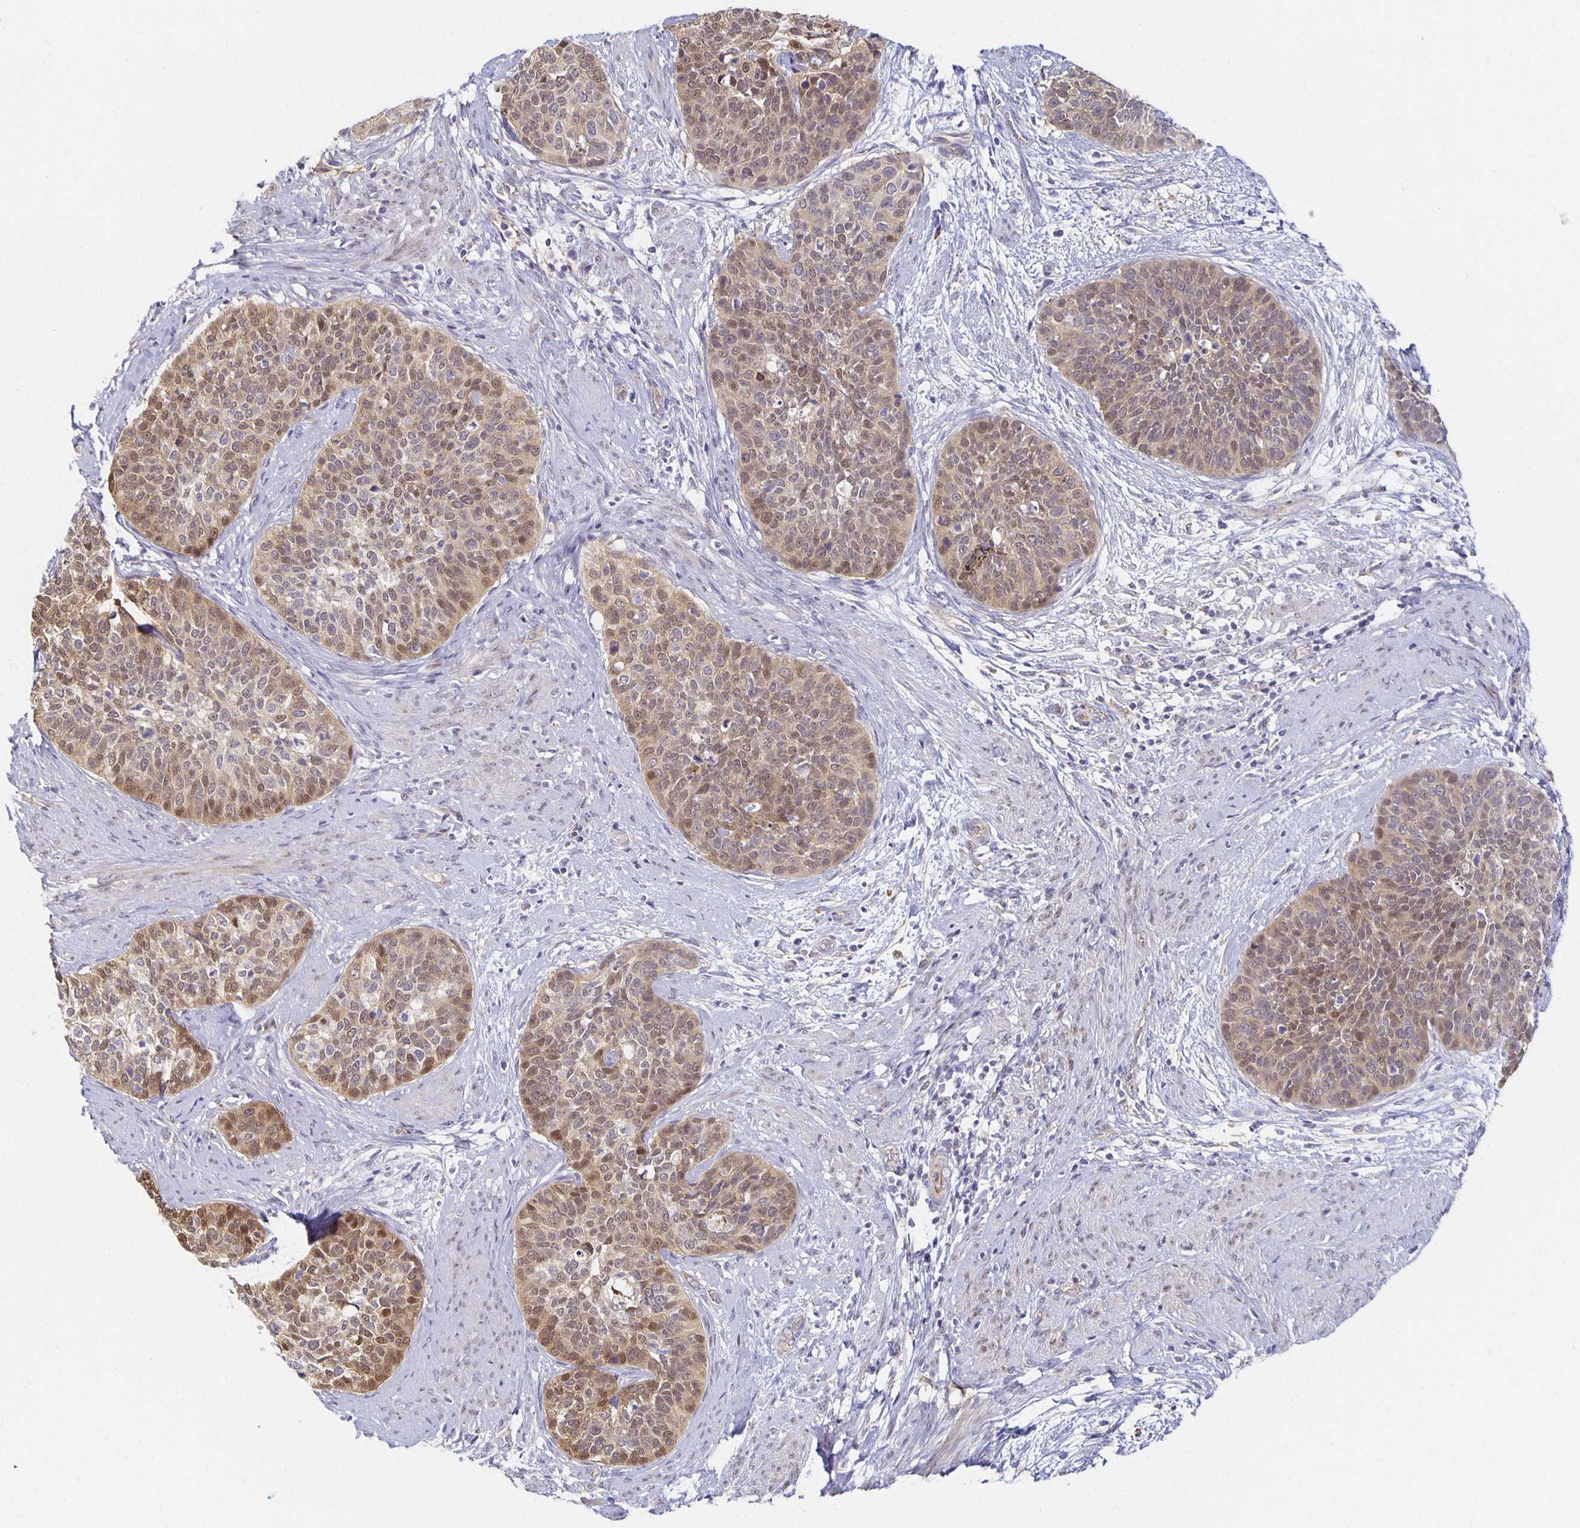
{"staining": {"intensity": "moderate", "quantity": "25%-75%", "location": "nuclear"}, "tissue": "cervical cancer", "cell_type": "Tumor cells", "image_type": "cancer", "snomed": [{"axis": "morphology", "description": "Squamous cell carcinoma, NOS"}, {"axis": "topography", "description": "Cervix"}], "caption": "An image of human squamous cell carcinoma (cervical) stained for a protein displays moderate nuclear brown staining in tumor cells.", "gene": "SORL1", "patient": {"sex": "female", "age": 69}}